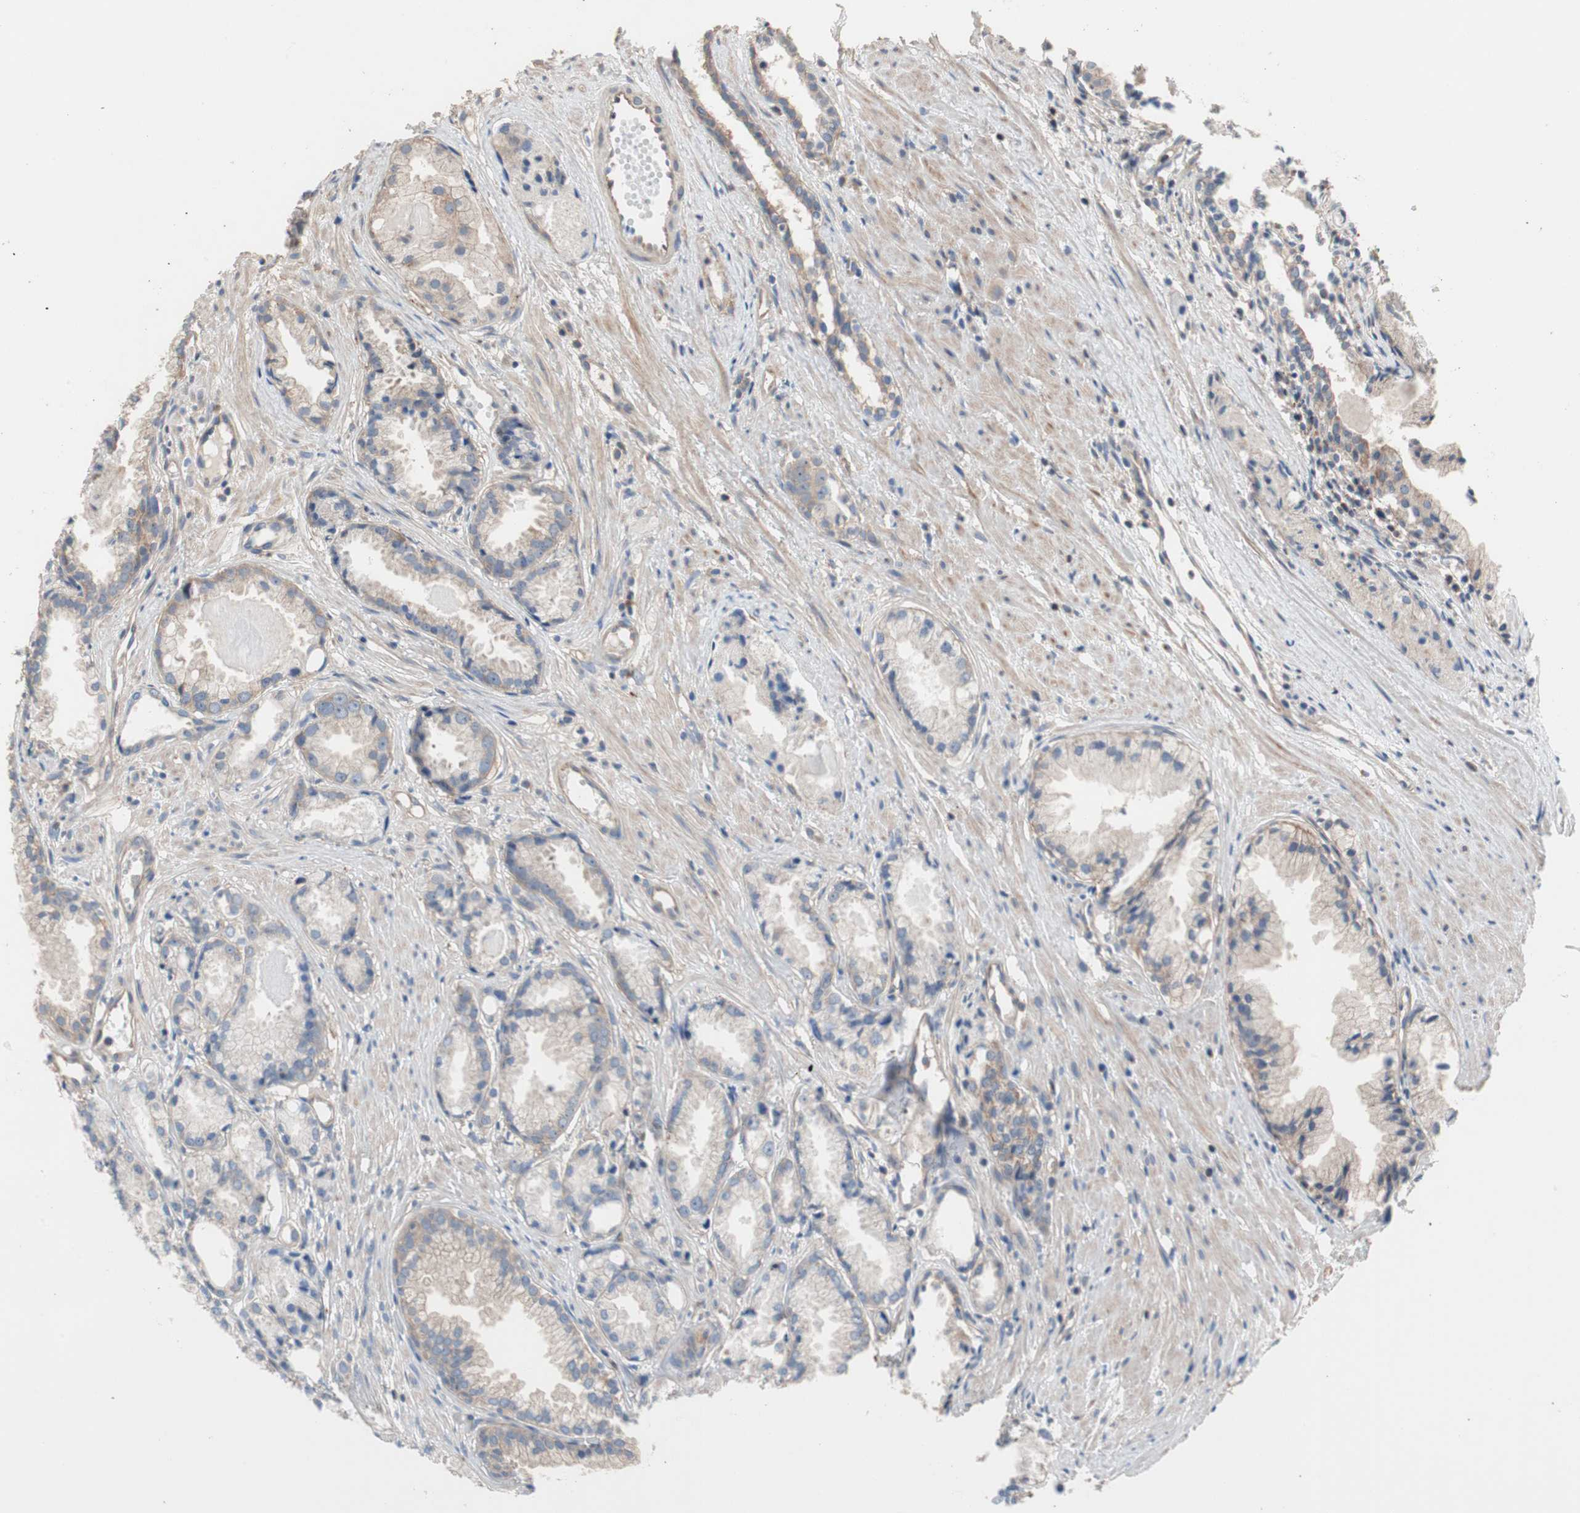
{"staining": {"intensity": "weak", "quantity": ">75%", "location": "cytoplasmic/membranous"}, "tissue": "prostate cancer", "cell_type": "Tumor cells", "image_type": "cancer", "snomed": [{"axis": "morphology", "description": "Adenocarcinoma, Low grade"}, {"axis": "topography", "description": "Prostate"}], "caption": "The photomicrograph shows immunohistochemical staining of prostate cancer. There is weak cytoplasmic/membranous staining is present in approximately >75% of tumor cells.", "gene": "MAP4K2", "patient": {"sex": "male", "age": 72}}